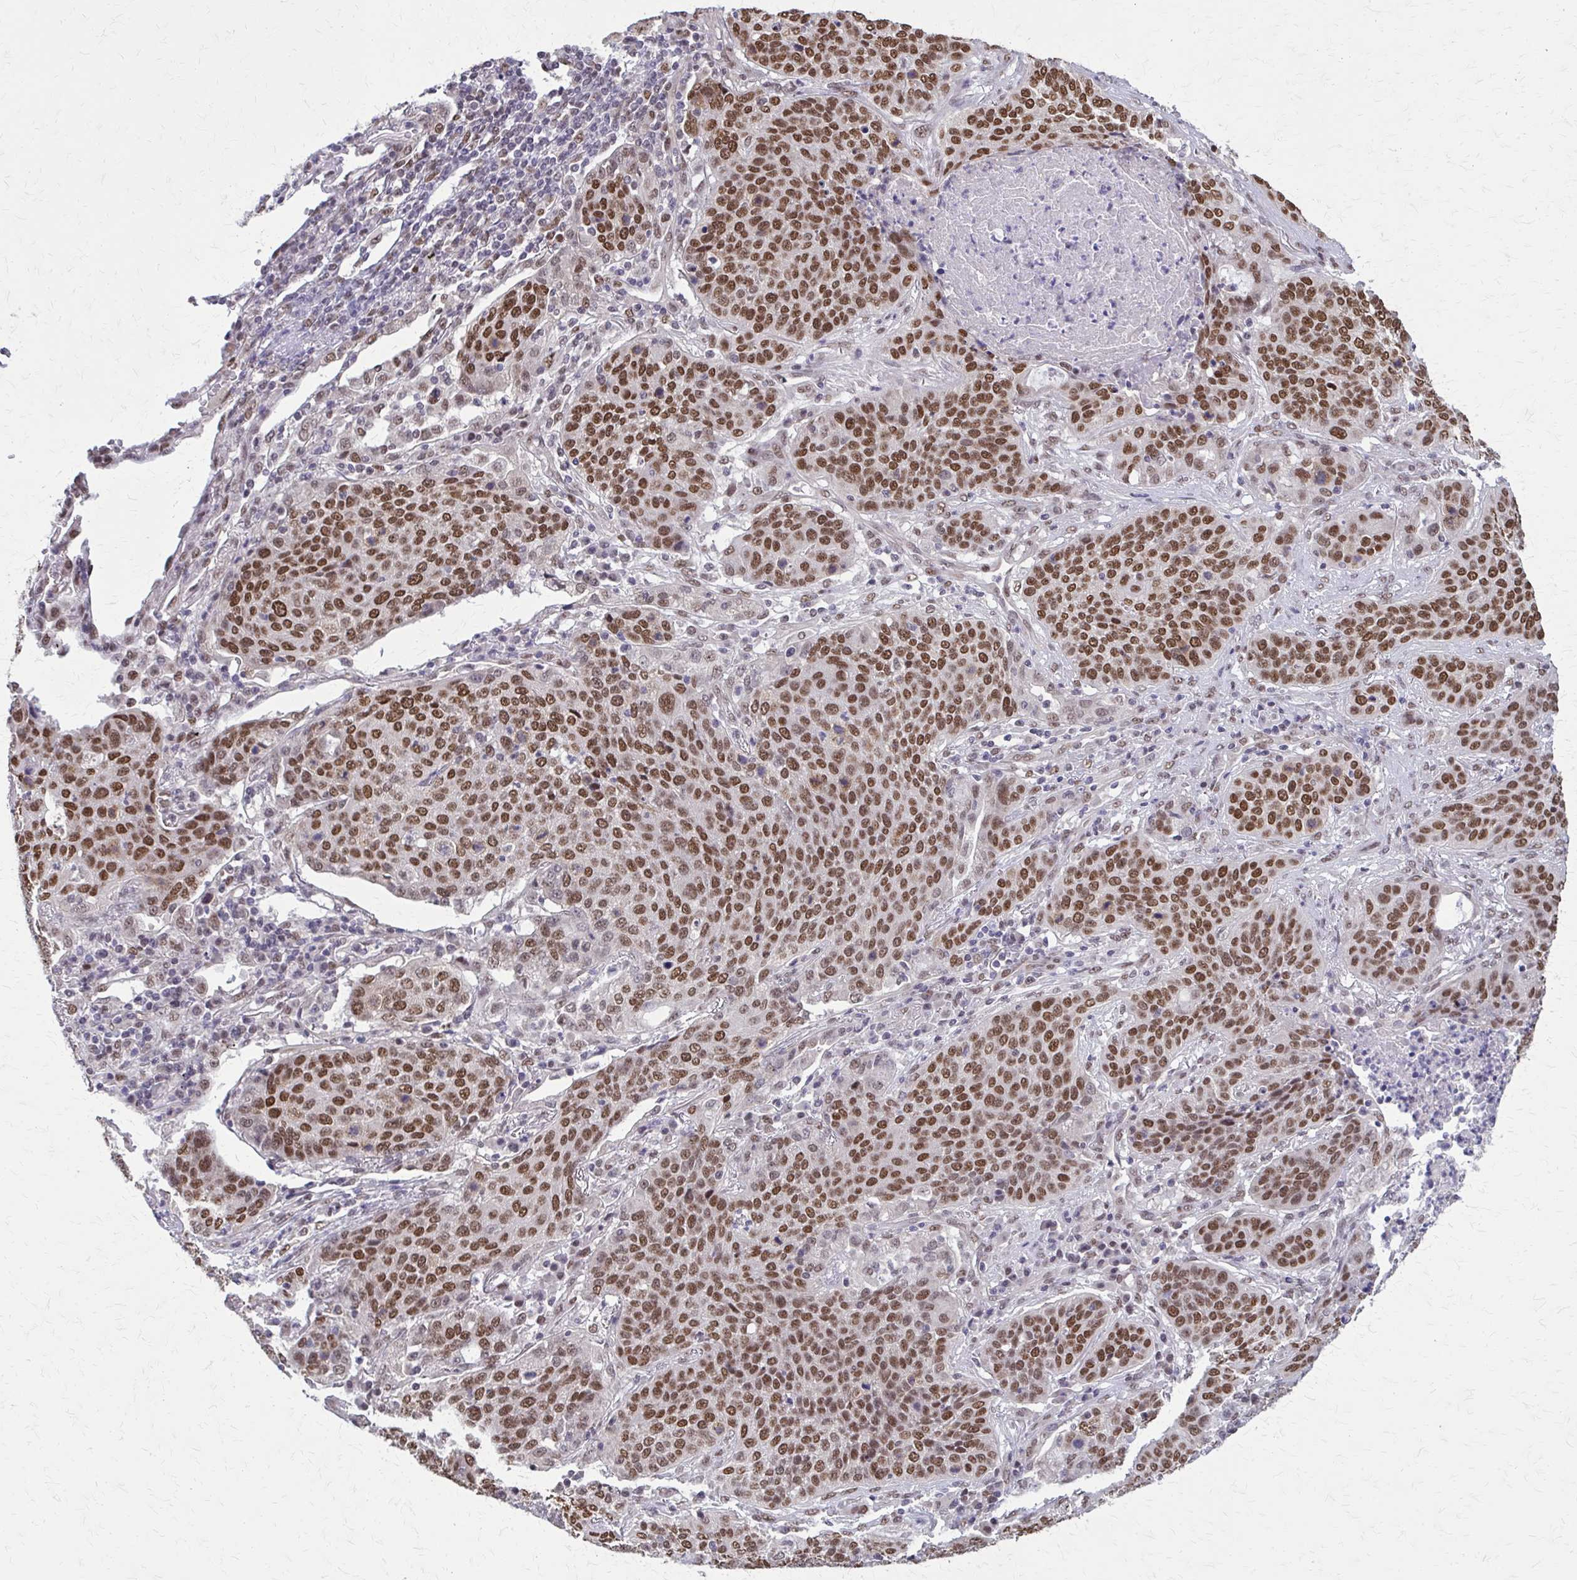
{"staining": {"intensity": "moderate", "quantity": ">75%", "location": "nuclear"}, "tissue": "lung cancer", "cell_type": "Tumor cells", "image_type": "cancer", "snomed": [{"axis": "morphology", "description": "Squamous cell carcinoma, NOS"}, {"axis": "topography", "description": "Lung"}], "caption": "Approximately >75% of tumor cells in human squamous cell carcinoma (lung) demonstrate moderate nuclear protein expression as visualized by brown immunohistochemical staining.", "gene": "TTF1", "patient": {"sex": "male", "age": 63}}